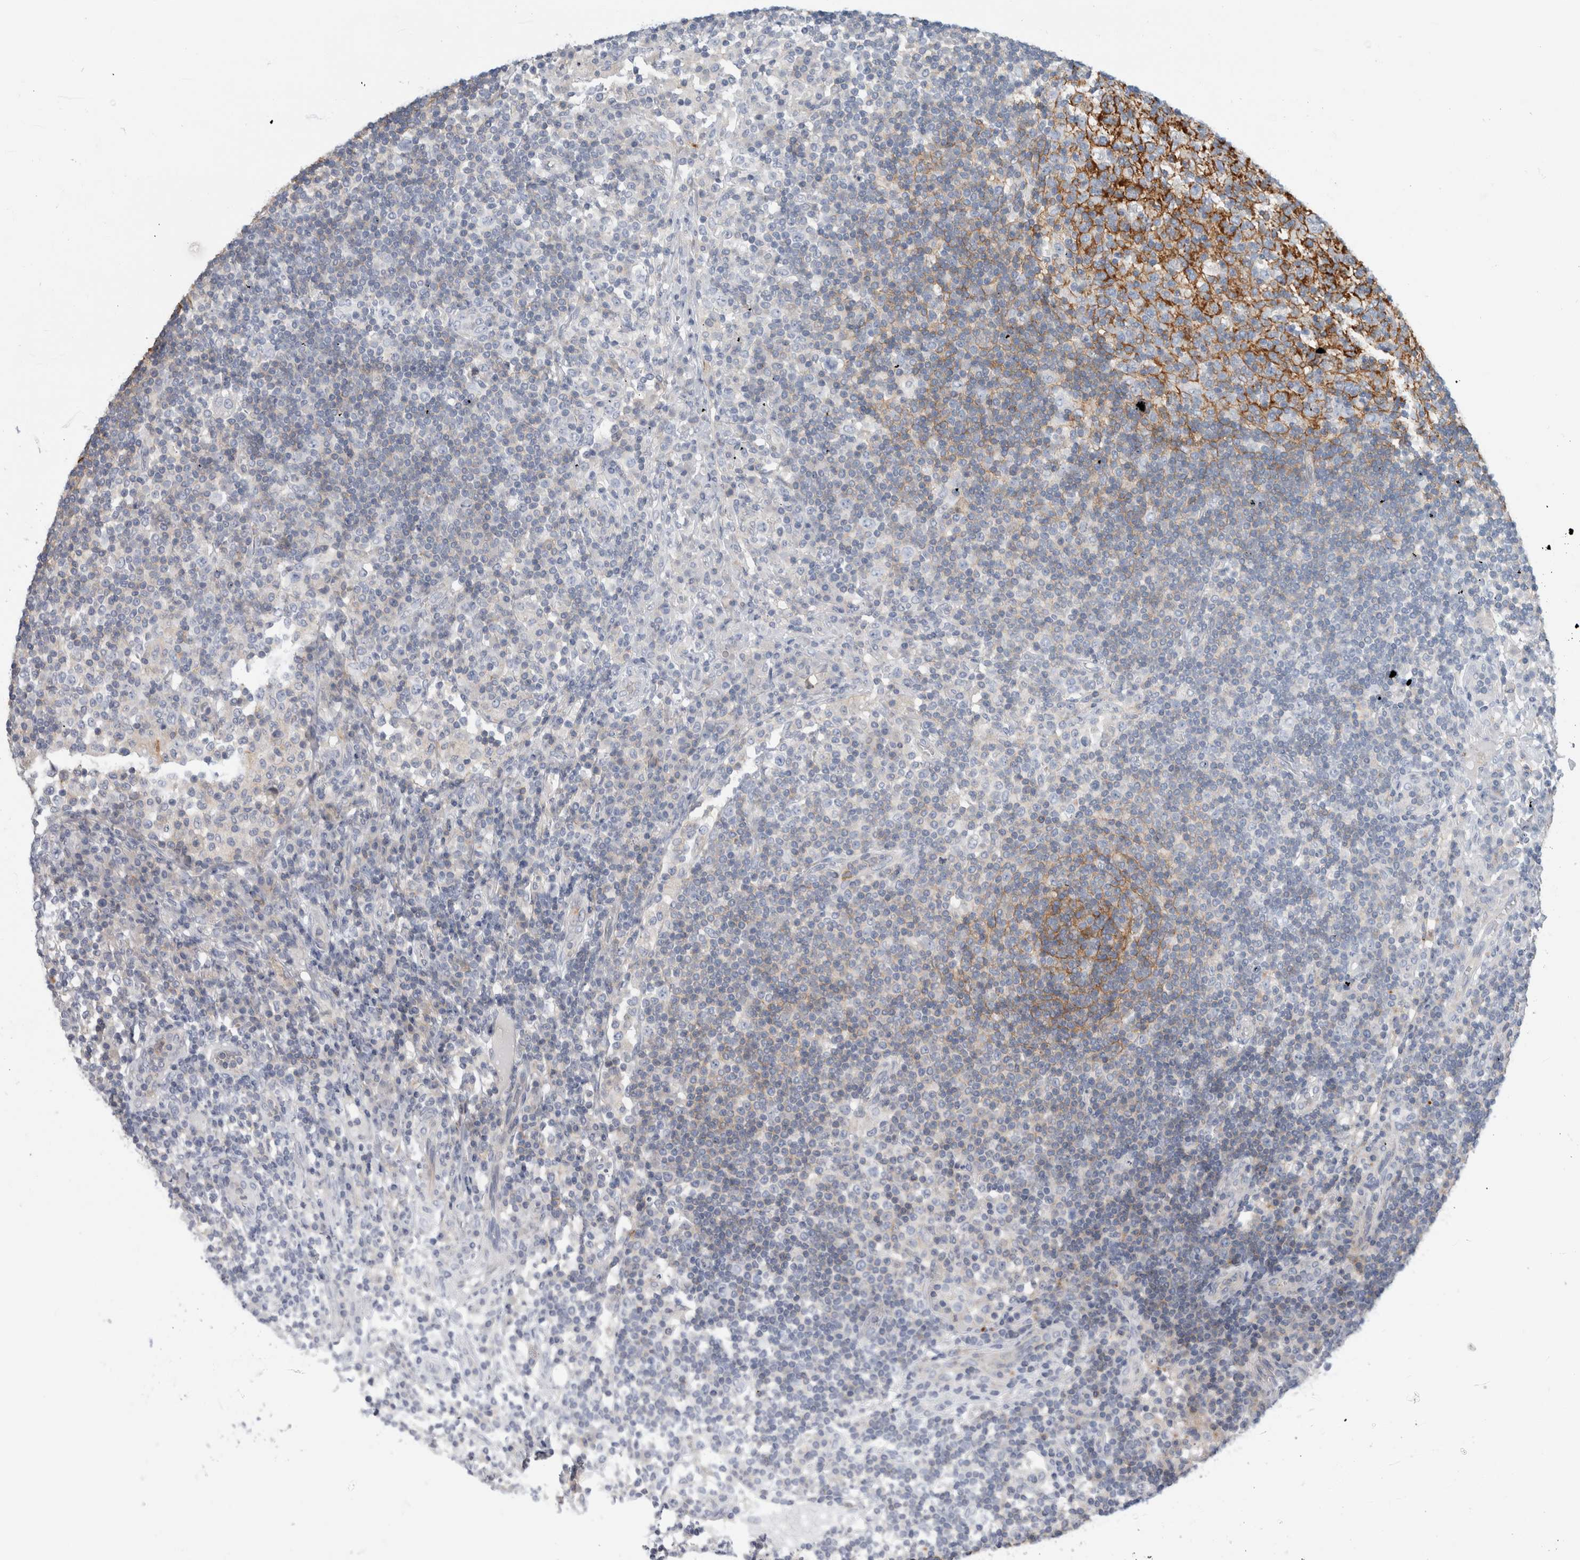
{"staining": {"intensity": "negative", "quantity": "none", "location": "none"}, "tissue": "lymph node", "cell_type": "Germinal center cells", "image_type": "normal", "snomed": [{"axis": "morphology", "description": "Normal tissue, NOS"}, {"axis": "topography", "description": "Lymph node"}], "caption": "Immunohistochemistry of unremarkable human lymph node shows no positivity in germinal center cells.", "gene": "CD55", "patient": {"sex": "female", "age": 53}}